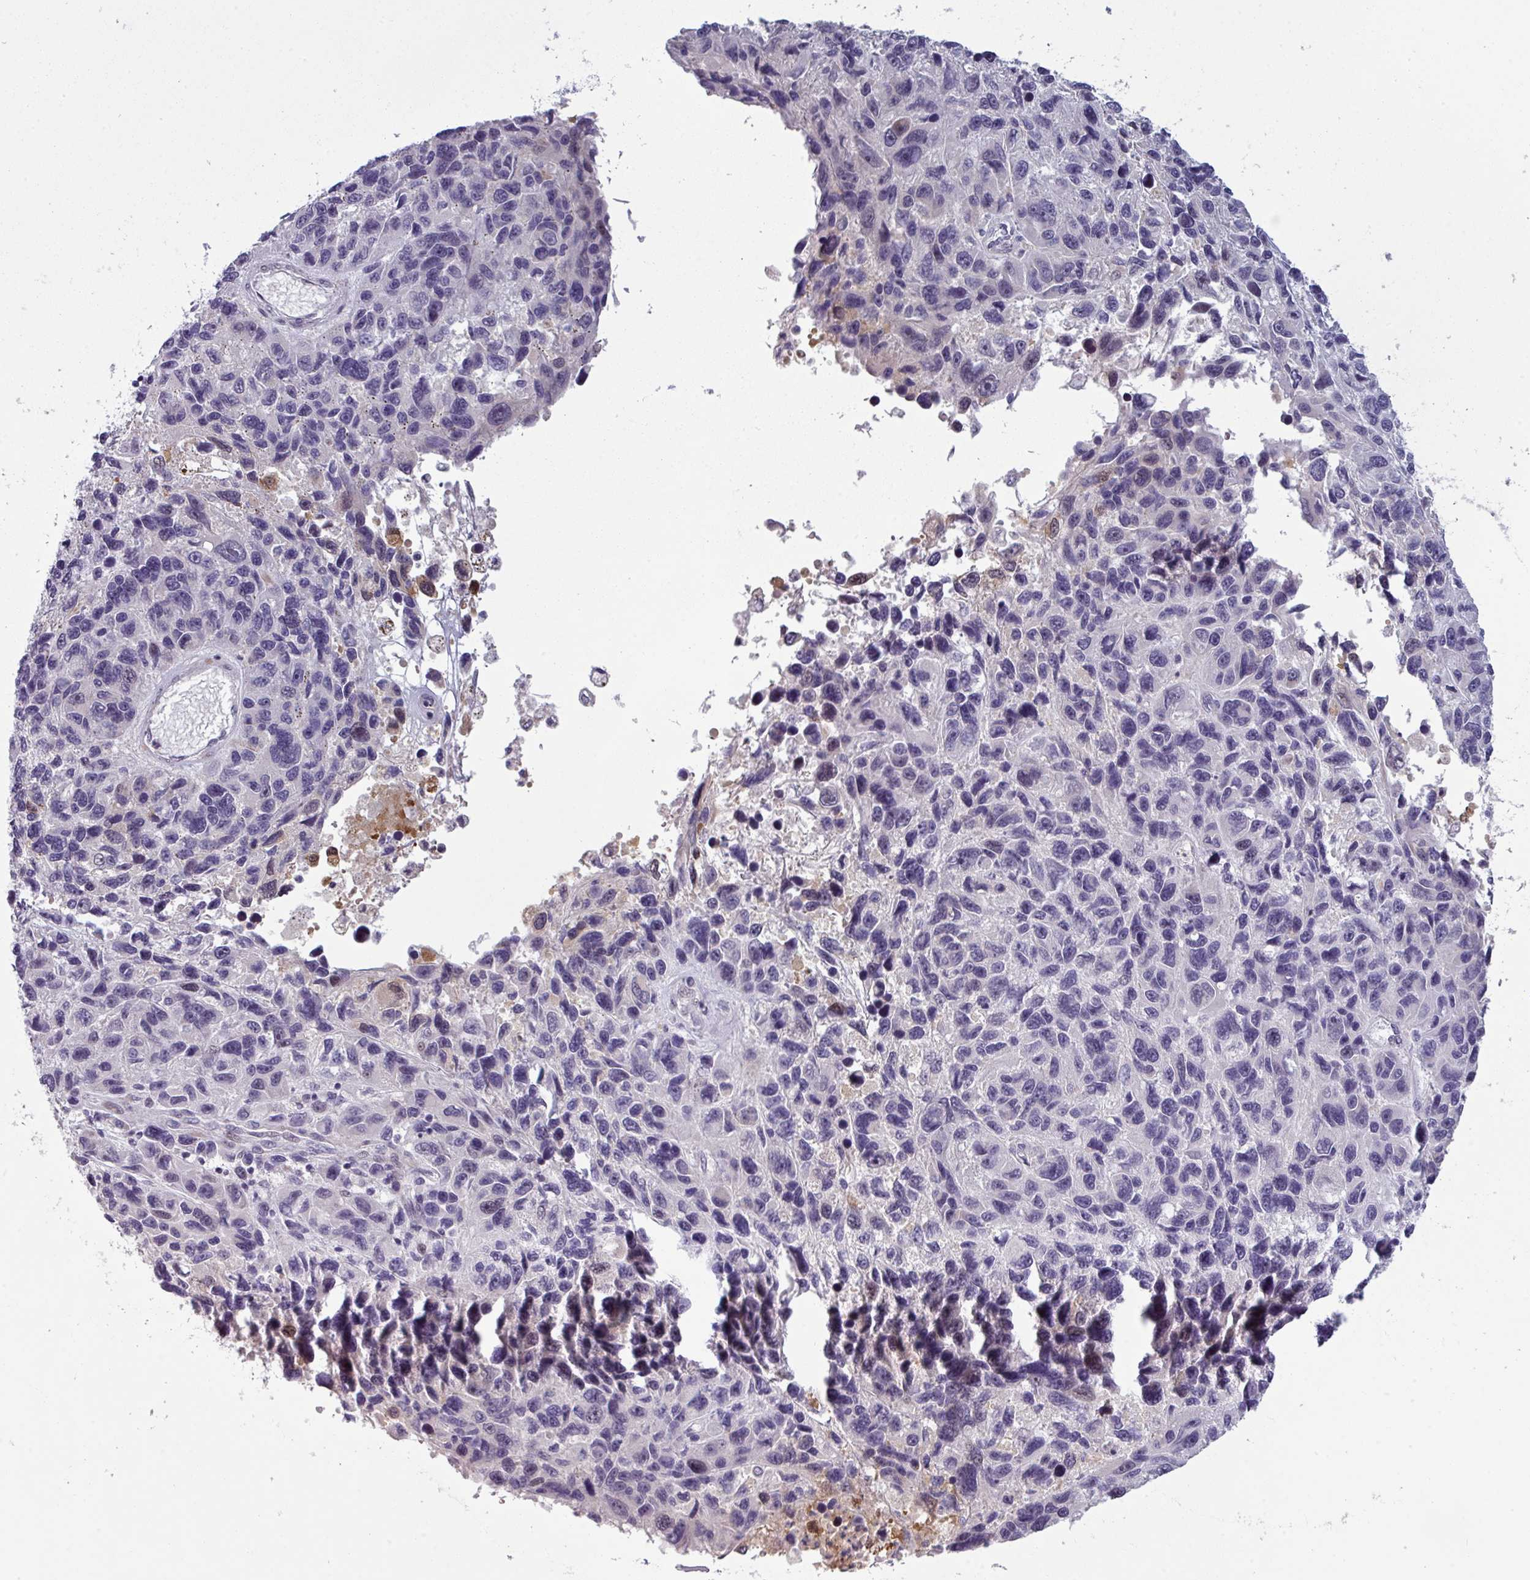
{"staining": {"intensity": "weak", "quantity": "<25%", "location": "nuclear"}, "tissue": "melanoma", "cell_type": "Tumor cells", "image_type": "cancer", "snomed": [{"axis": "morphology", "description": "Malignant melanoma, NOS"}, {"axis": "topography", "description": "Skin"}], "caption": "DAB immunohistochemical staining of malignant melanoma demonstrates no significant staining in tumor cells.", "gene": "PRAMEF12", "patient": {"sex": "male", "age": 53}}